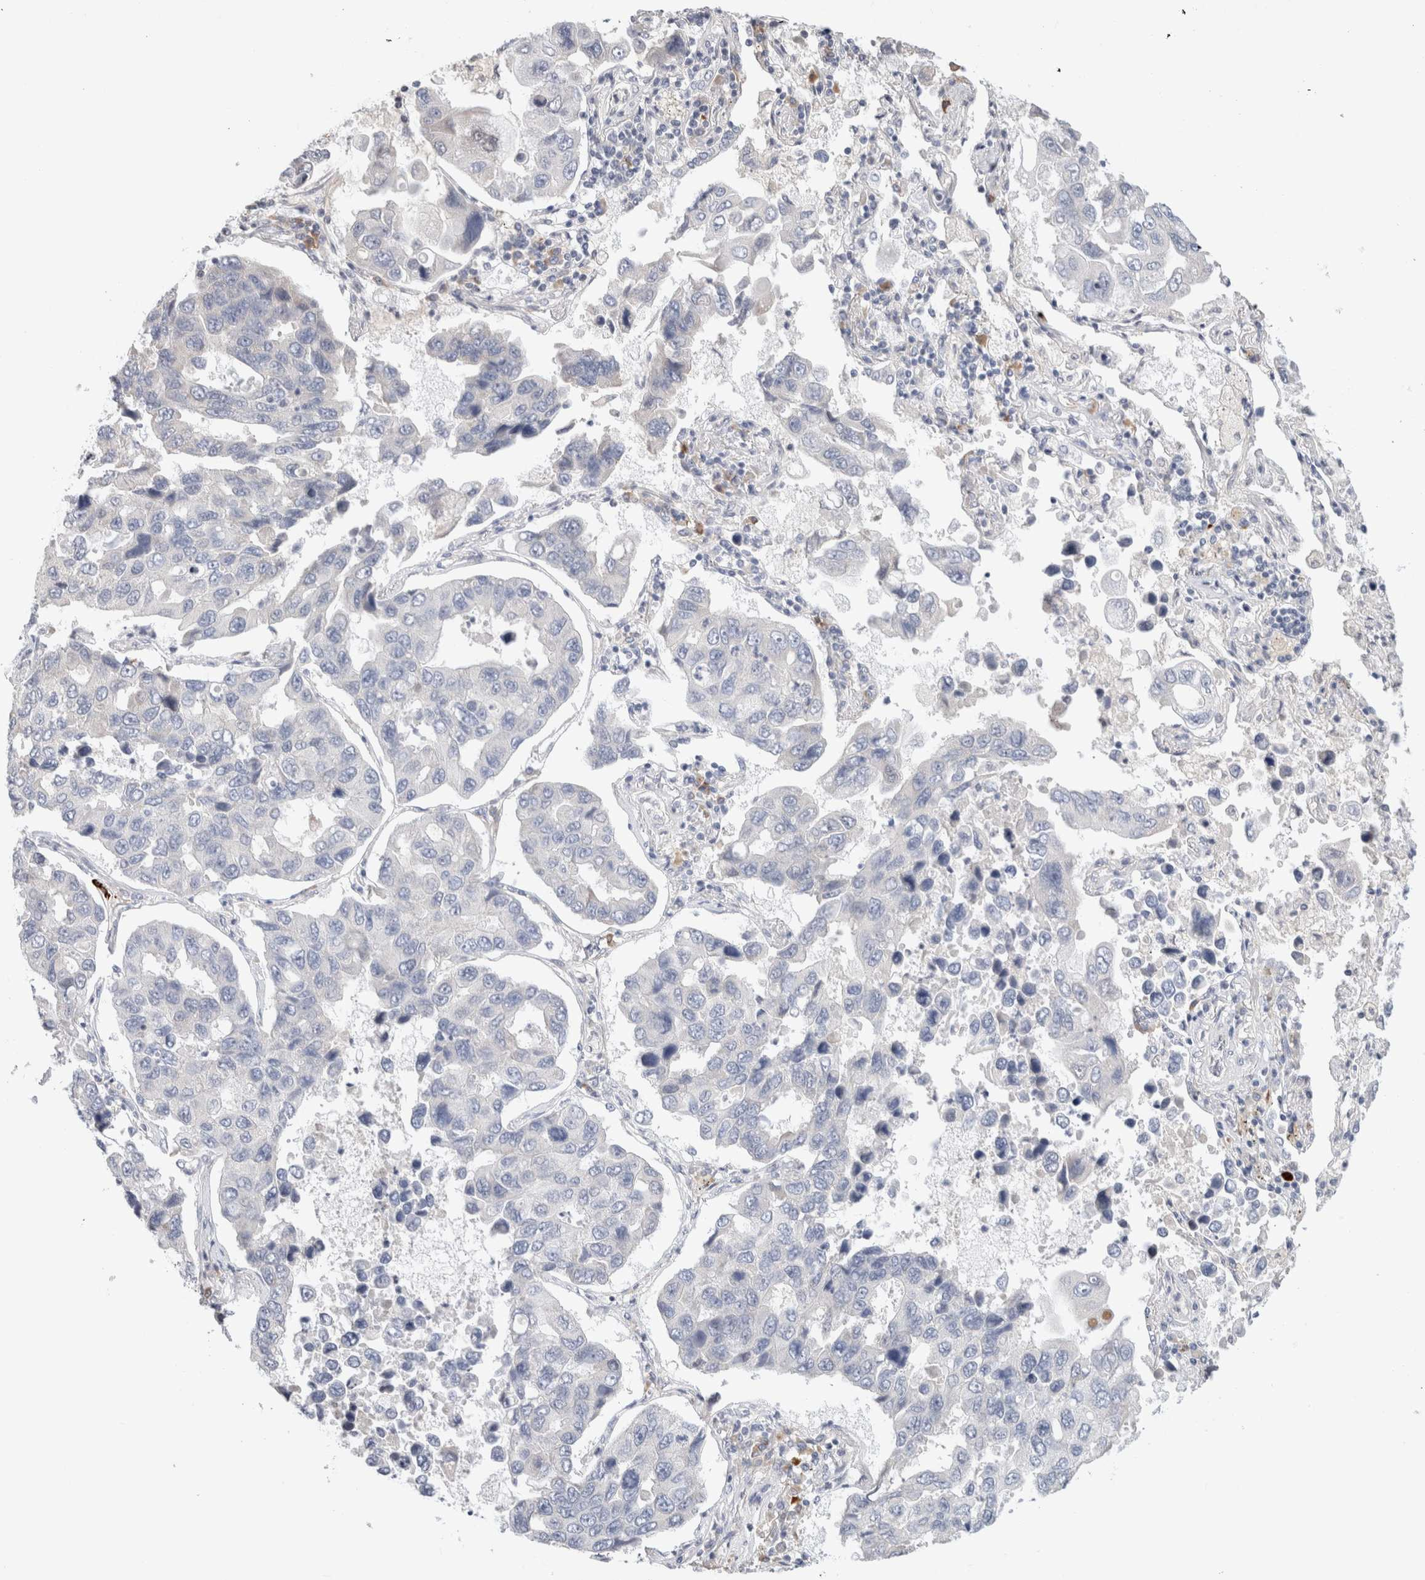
{"staining": {"intensity": "negative", "quantity": "none", "location": "none"}, "tissue": "lung cancer", "cell_type": "Tumor cells", "image_type": "cancer", "snomed": [{"axis": "morphology", "description": "Adenocarcinoma, NOS"}, {"axis": "topography", "description": "Lung"}], "caption": "This is a histopathology image of immunohistochemistry staining of lung cancer, which shows no staining in tumor cells.", "gene": "SPRTN", "patient": {"sex": "male", "age": 64}}